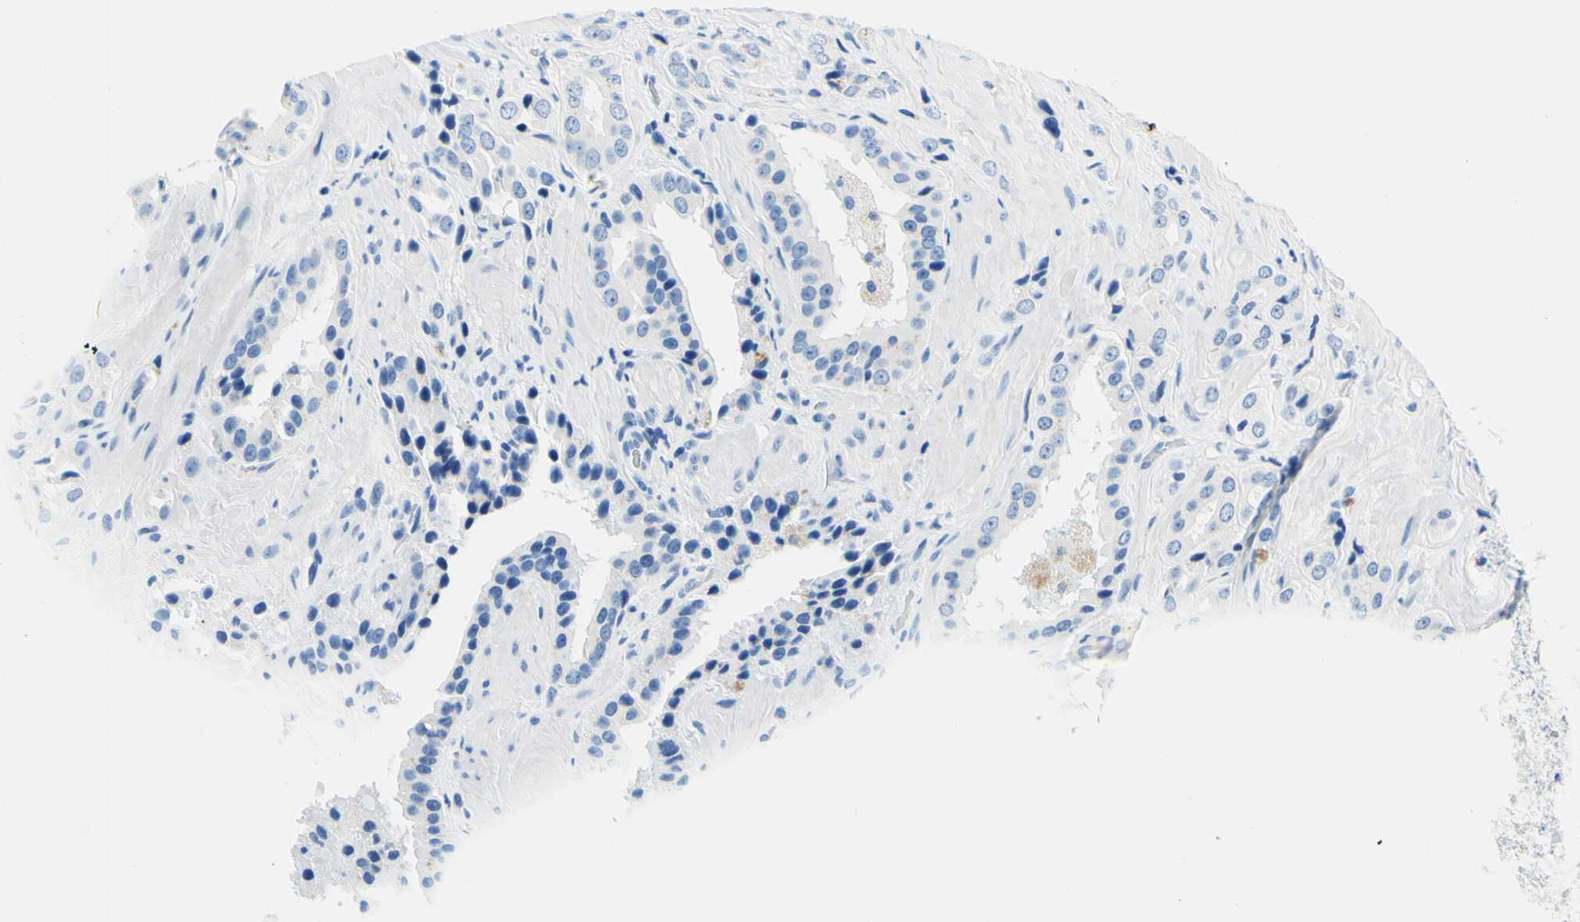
{"staining": {"intensity": "negative", "quantity": "none", "location": "none"}, "tissue": "prostate cancer", "cell_type": "Tumor cells", "image_type": "cancer", "snomed": [{"axis": "morphology", "description": "Adenocarcinoma, High grade"}, {"axis": "topography", "description": "Prostate"}], "caption": "Prostate cancer was stained to show a protein in brown. There is no significant expression in tumor cells.", "gene": "MYH2", "patient": {"sex": "male", "age": 64}}